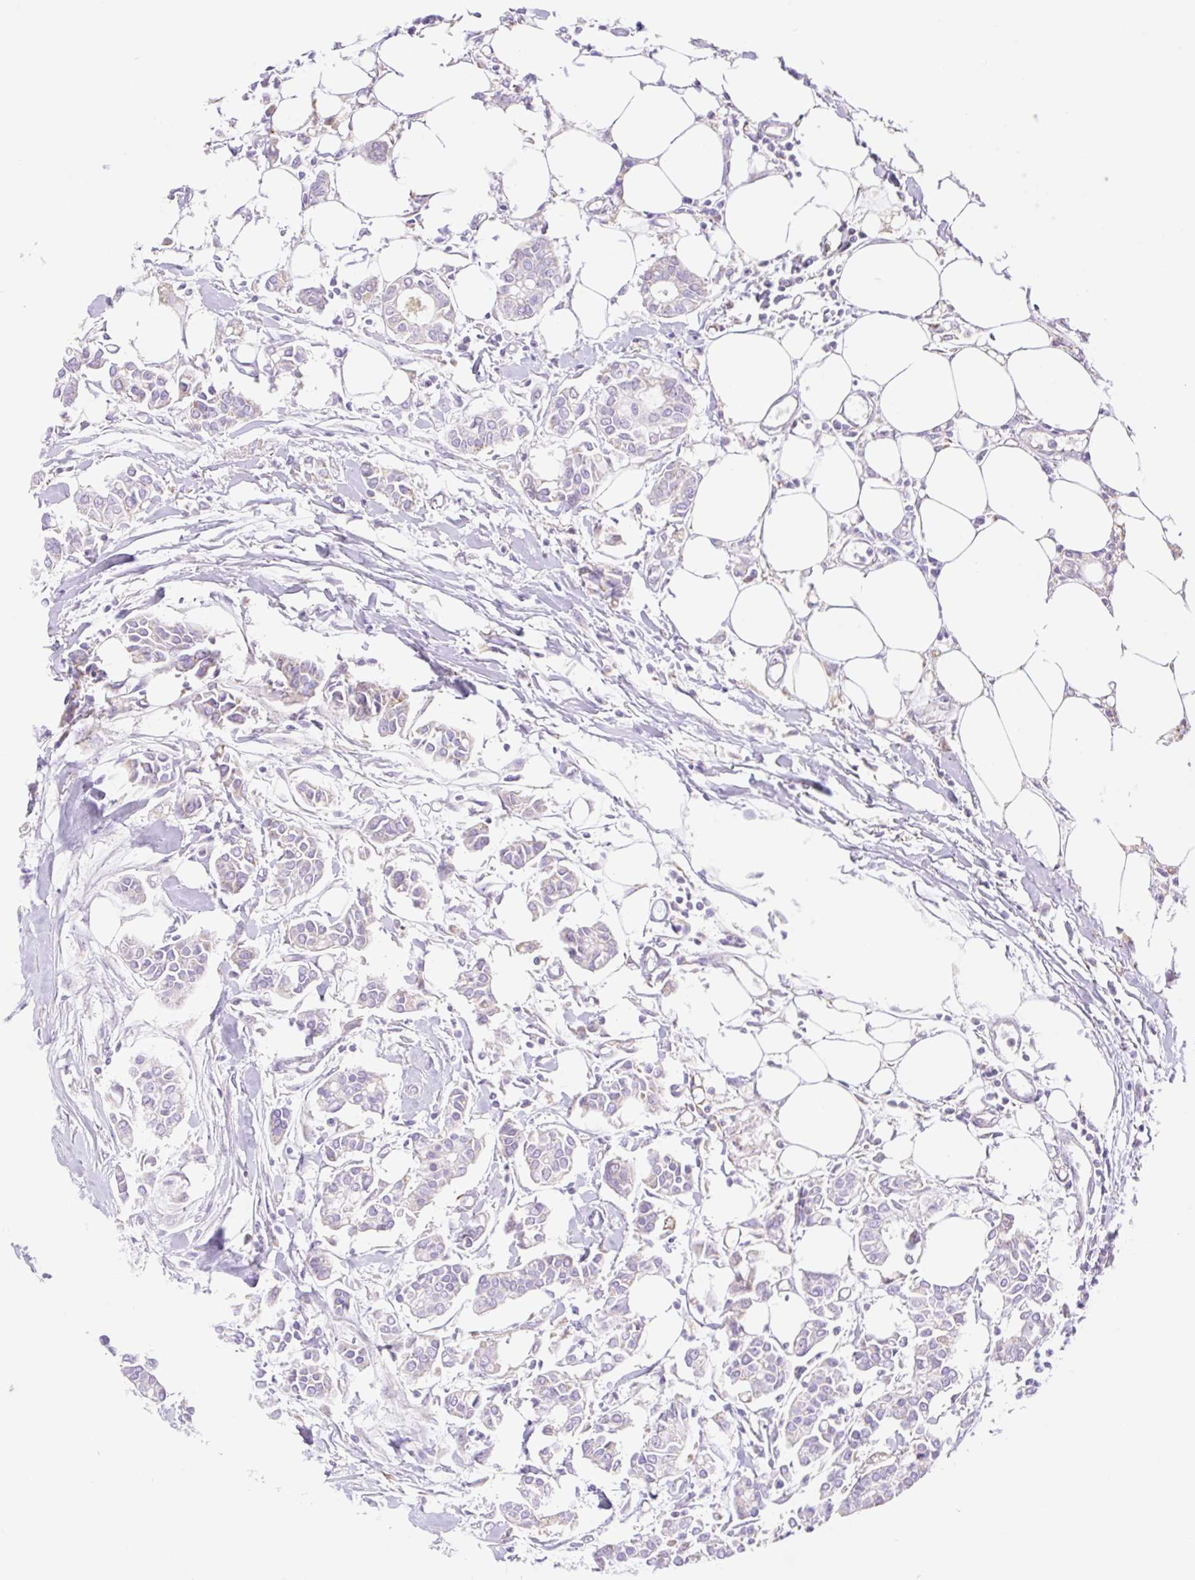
{"staining": {"intensity": "negative", "quantity": "none", "location": "none"}, "tissue": "breast cancer", "cell_type": "Tumor cells", "image_type": "cancer", "snomed": [{"axis": "morphology", "description": "Duct carcinoma"}, {"axis": "topography", "description": "Breast"}], "caption": "IHC micrograph of neoplastic tissue: human breast cancer stained with DAB reveals no significant protein expression in tumor cells.", "gene": "ETNK2", "patient": {"sex": "female", "age": 84}}